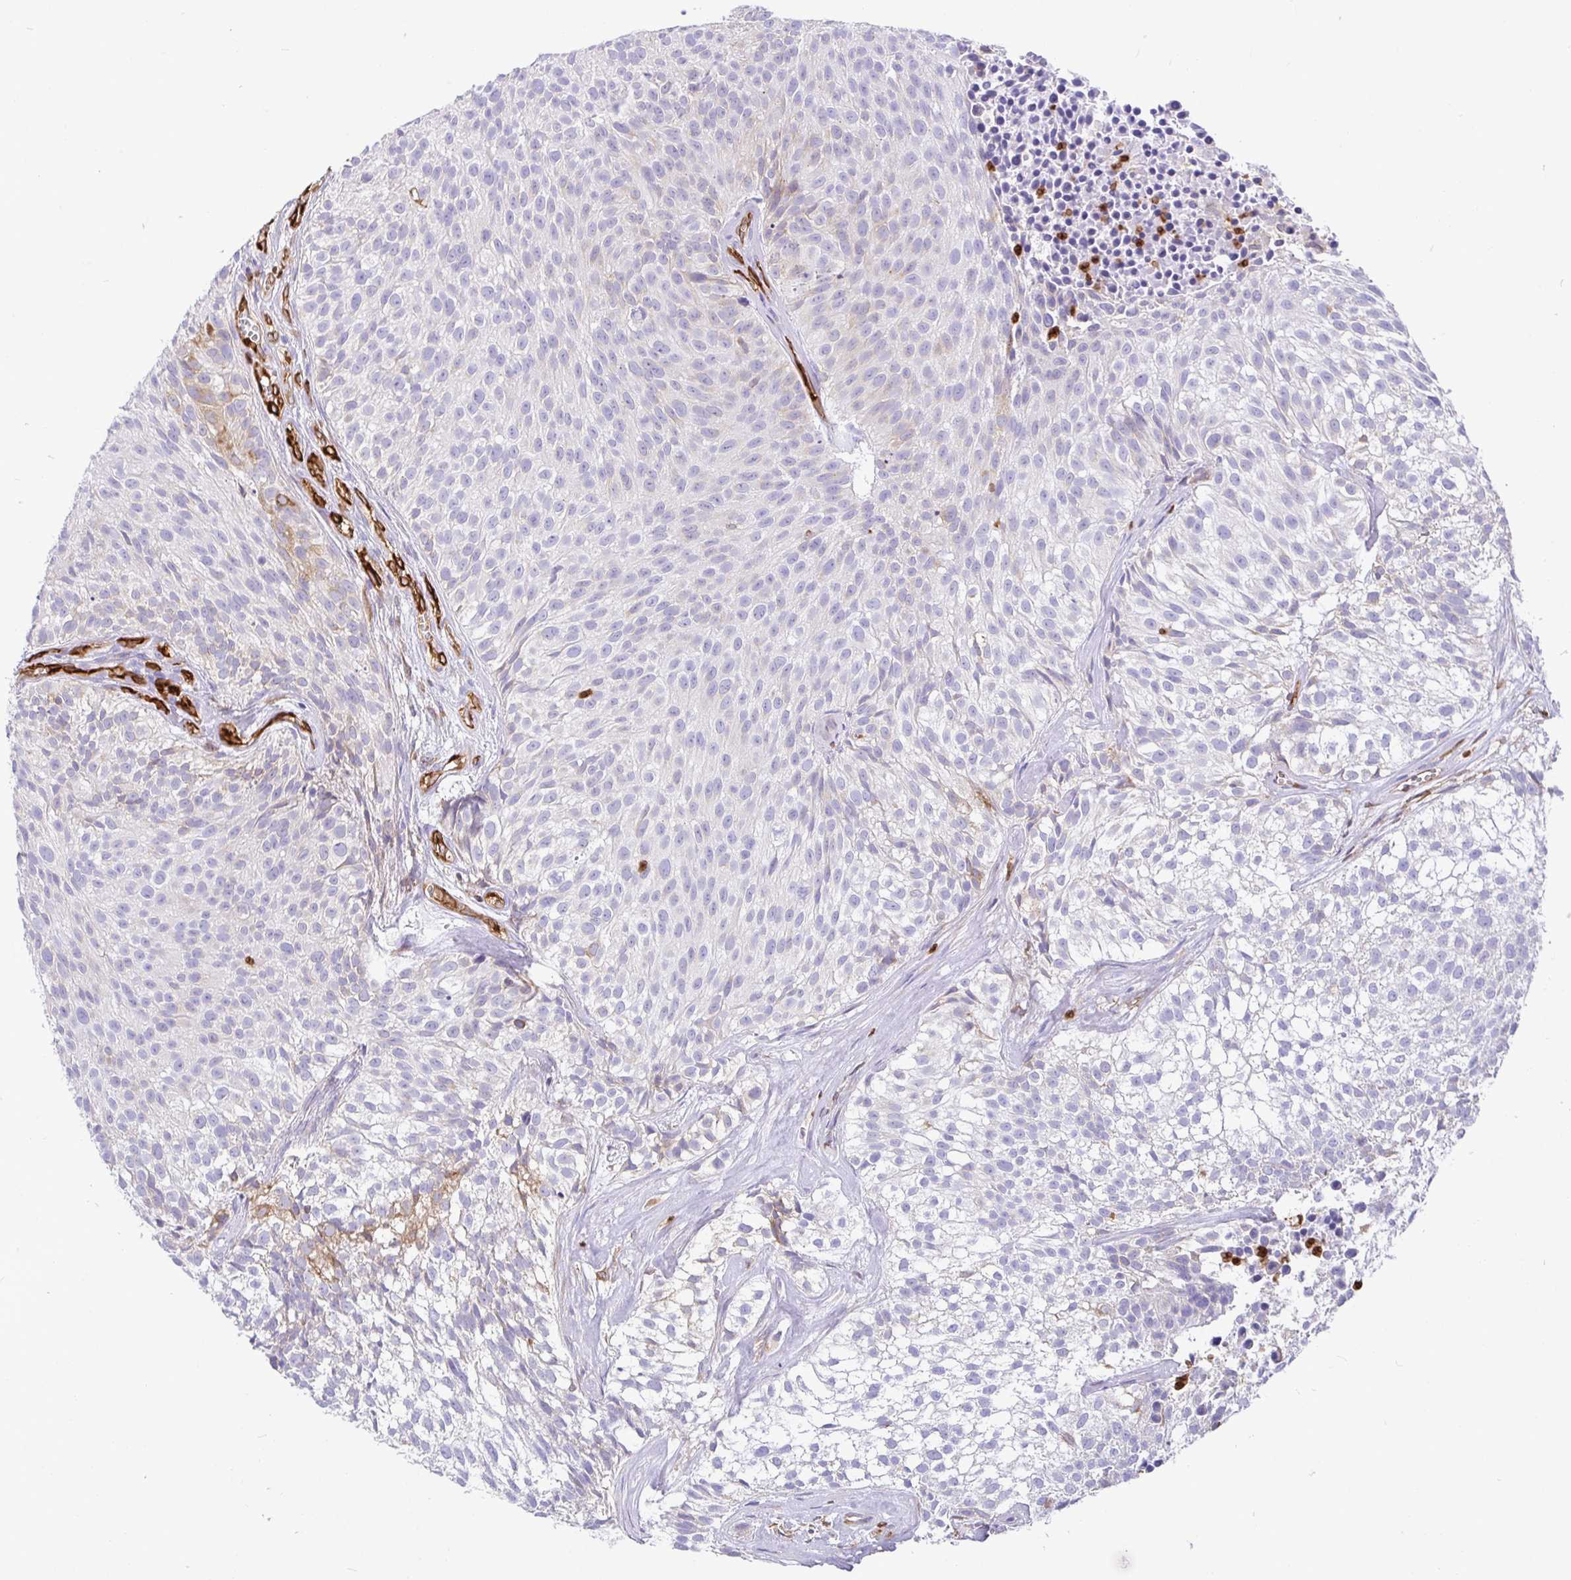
{"staining": {"intensity": "negative", "quantity": "none", "location": "none"}, "tissue": "urothelial cancer", "cell_type": "Tumor cells", "image_type": "cancer", "snomed": [{"axis": "morphology", "description": "Urothelial carcinoma, Low grade"}, {"axis": "topography", "description": "Urinary bladder"}], "caption": "This is an immunohistochemistry (IHC) photomicrograph of human urothelial cancer. There is no positivity in tumor cells.", "gene": "TP53I11", "patient": {"sex": "male", "age": 70}}